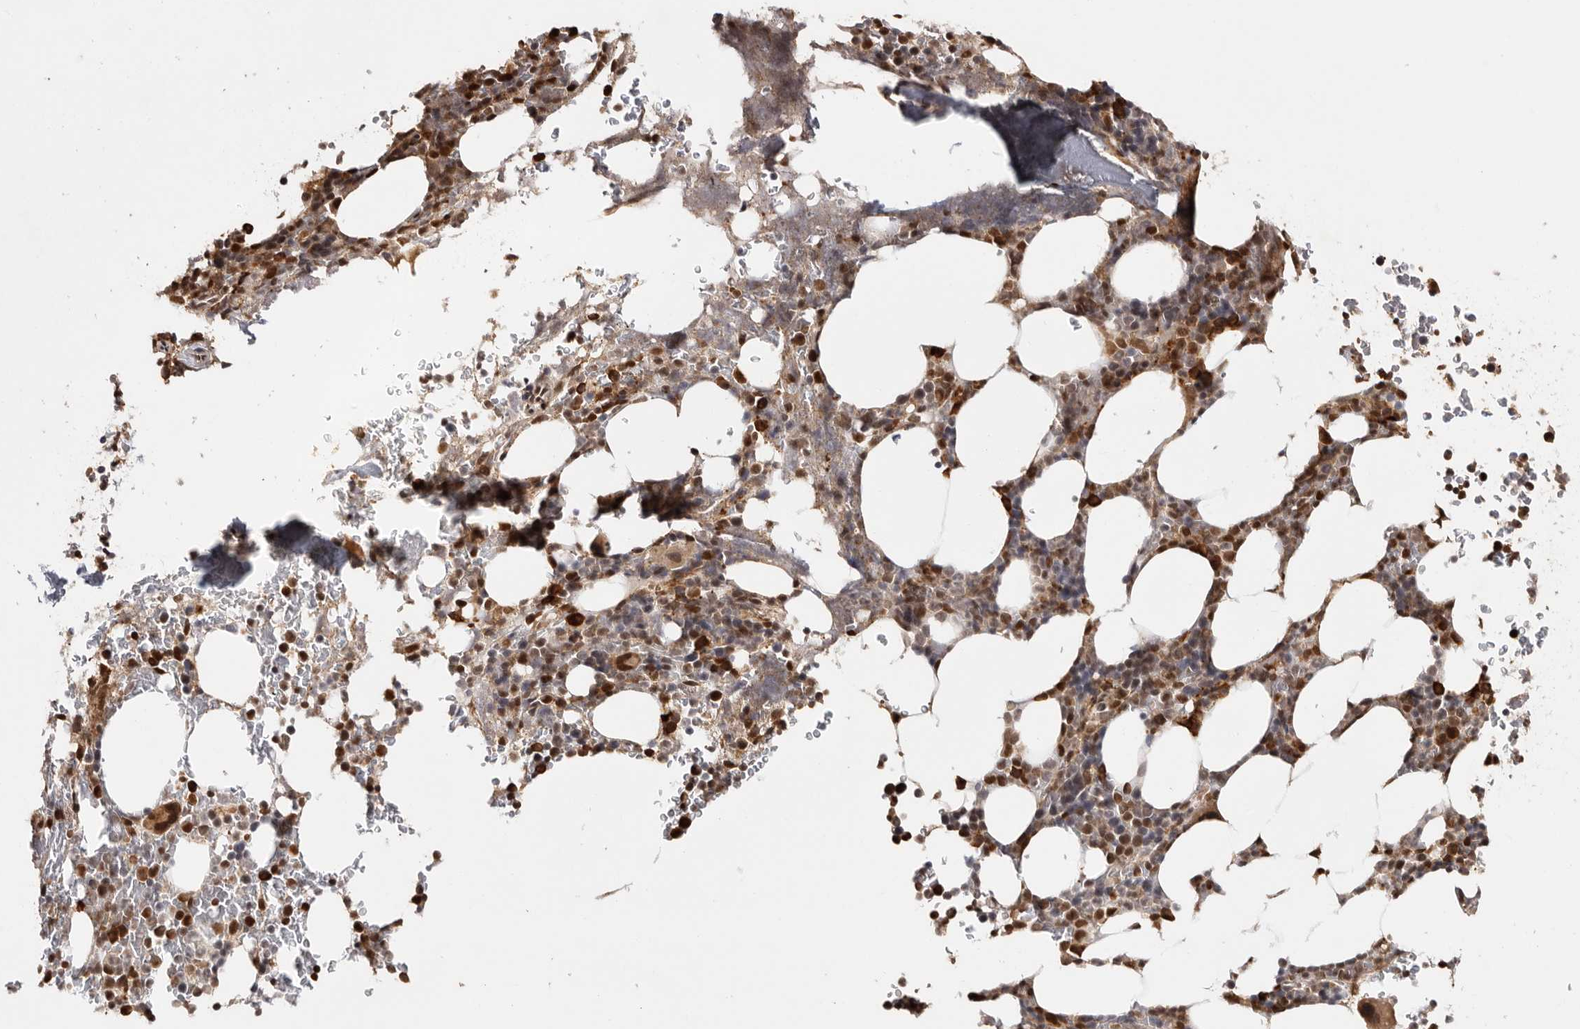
{"staining": {"intensity": "moderate", "quantity": ">75%", "location": "cytoplasmic/membranous,nuclear"}, "tissue": "bone marrow", "cell_type": "Hematopoietic cells", "image_type": "normal", "snomed": [{"axis": "morphology", "description": "Normal tissue, NOS"}, {"axis": "topography", "description": "Bone marrow"}], "caption": "A micrograph showing moderate cytoplasmic/membranous,nuclear positivity in approximately >75% of hematopoietic cells in normal bone marrow, as visualized by brown immunohistochemical staining.", "gene": "ZNF83", "patient": {"sex": "male", "age": 58}}